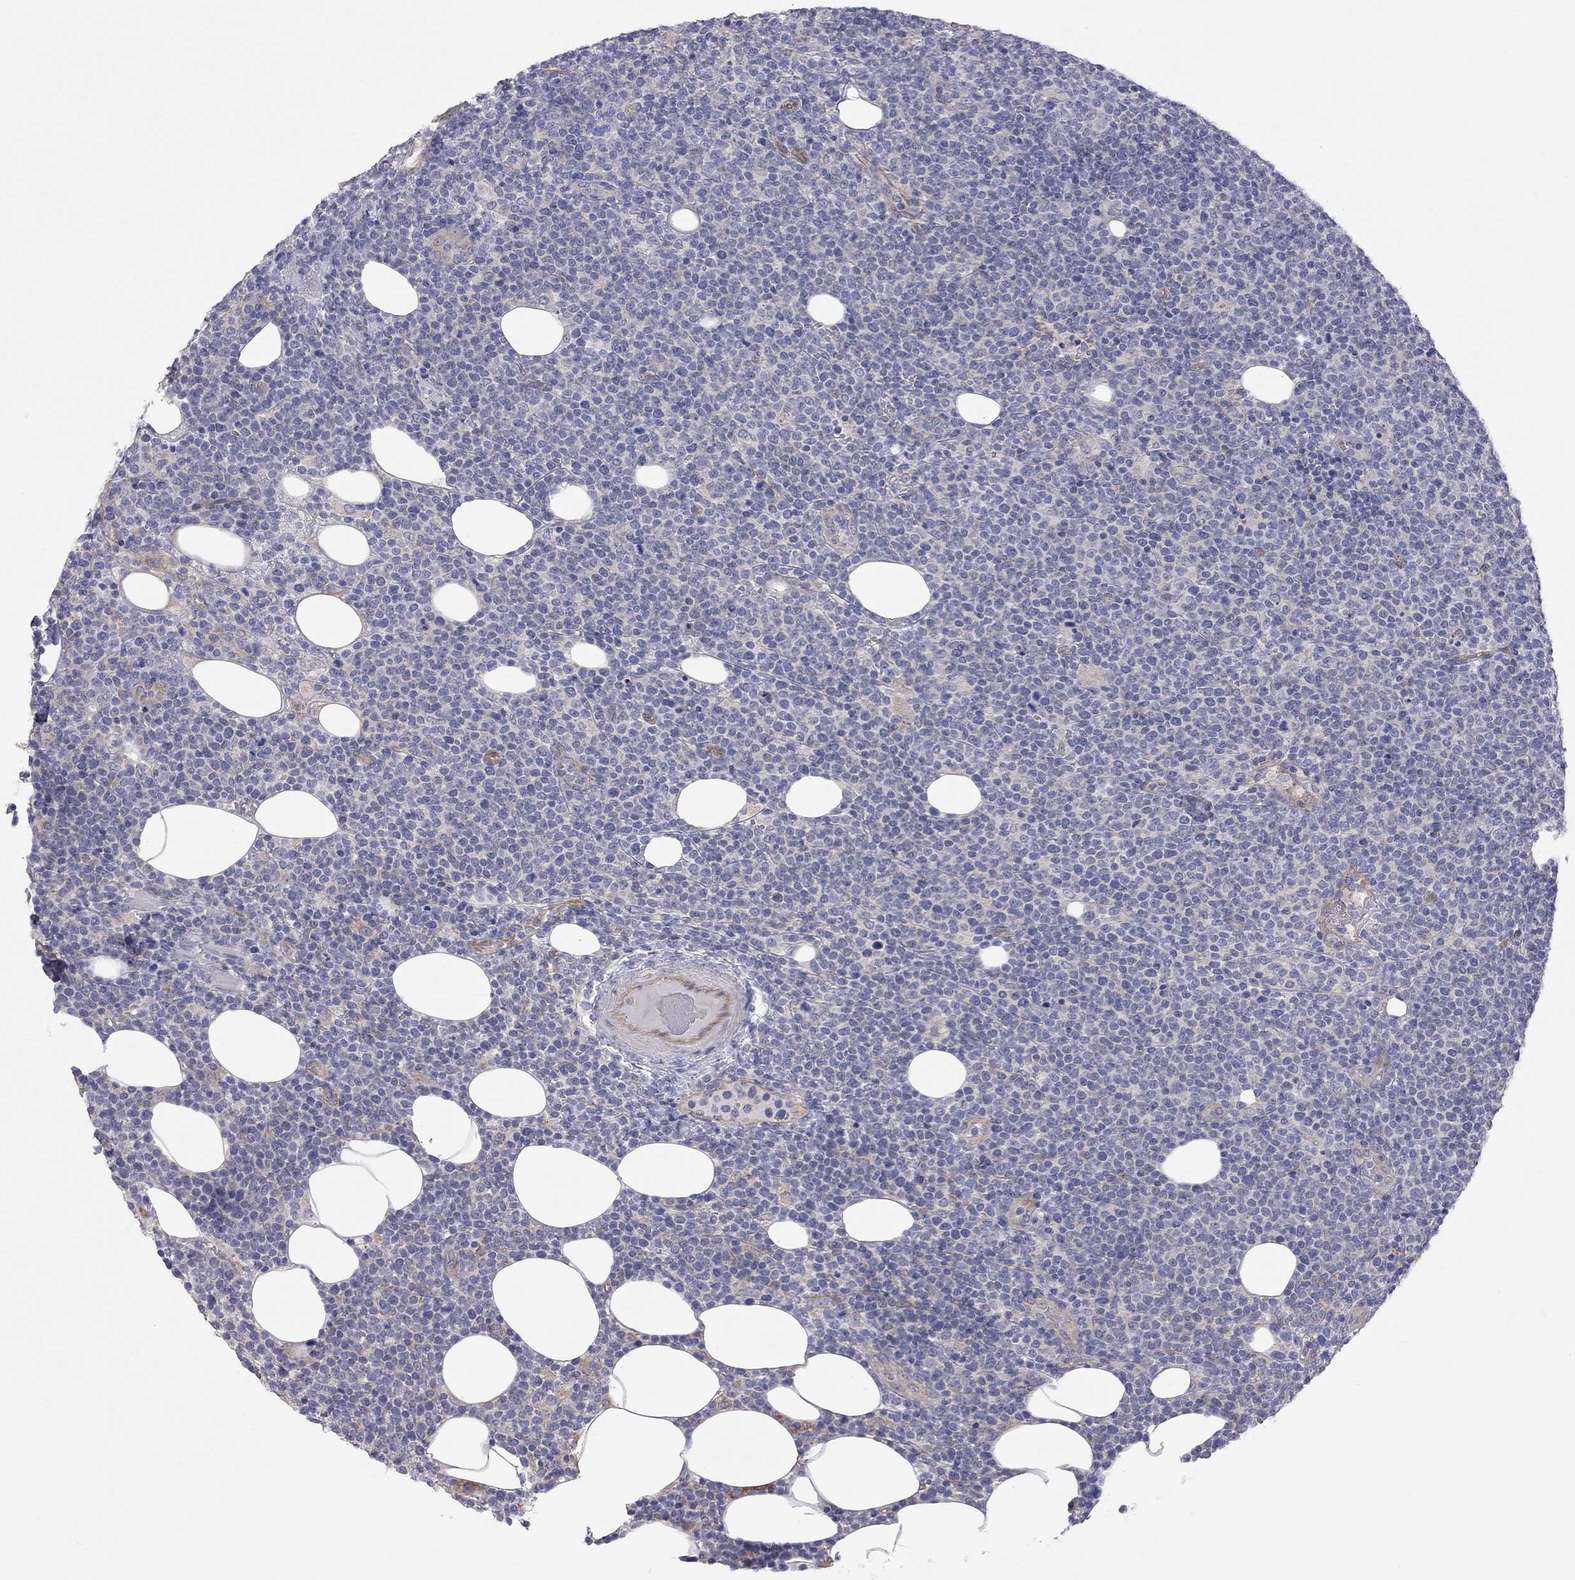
{"staining": {"intensity": "negative", "quantity": "none", "location": "none"}, "tissue": "lymphoma", "cell_type": "Tumor cells", "image_type": "cancer", "snomed": [{"axis": "morphology", "description": "Malignant lymphoma, non-Hodgkin's type, High grade"}, {"axis": "topography", "description": "Lymph node"}], "caption": "The image reveals no staining of tumor cells in lymphoma.", "gene": "GPRC5B", "patient": {"sex": "male", "age": 61}}